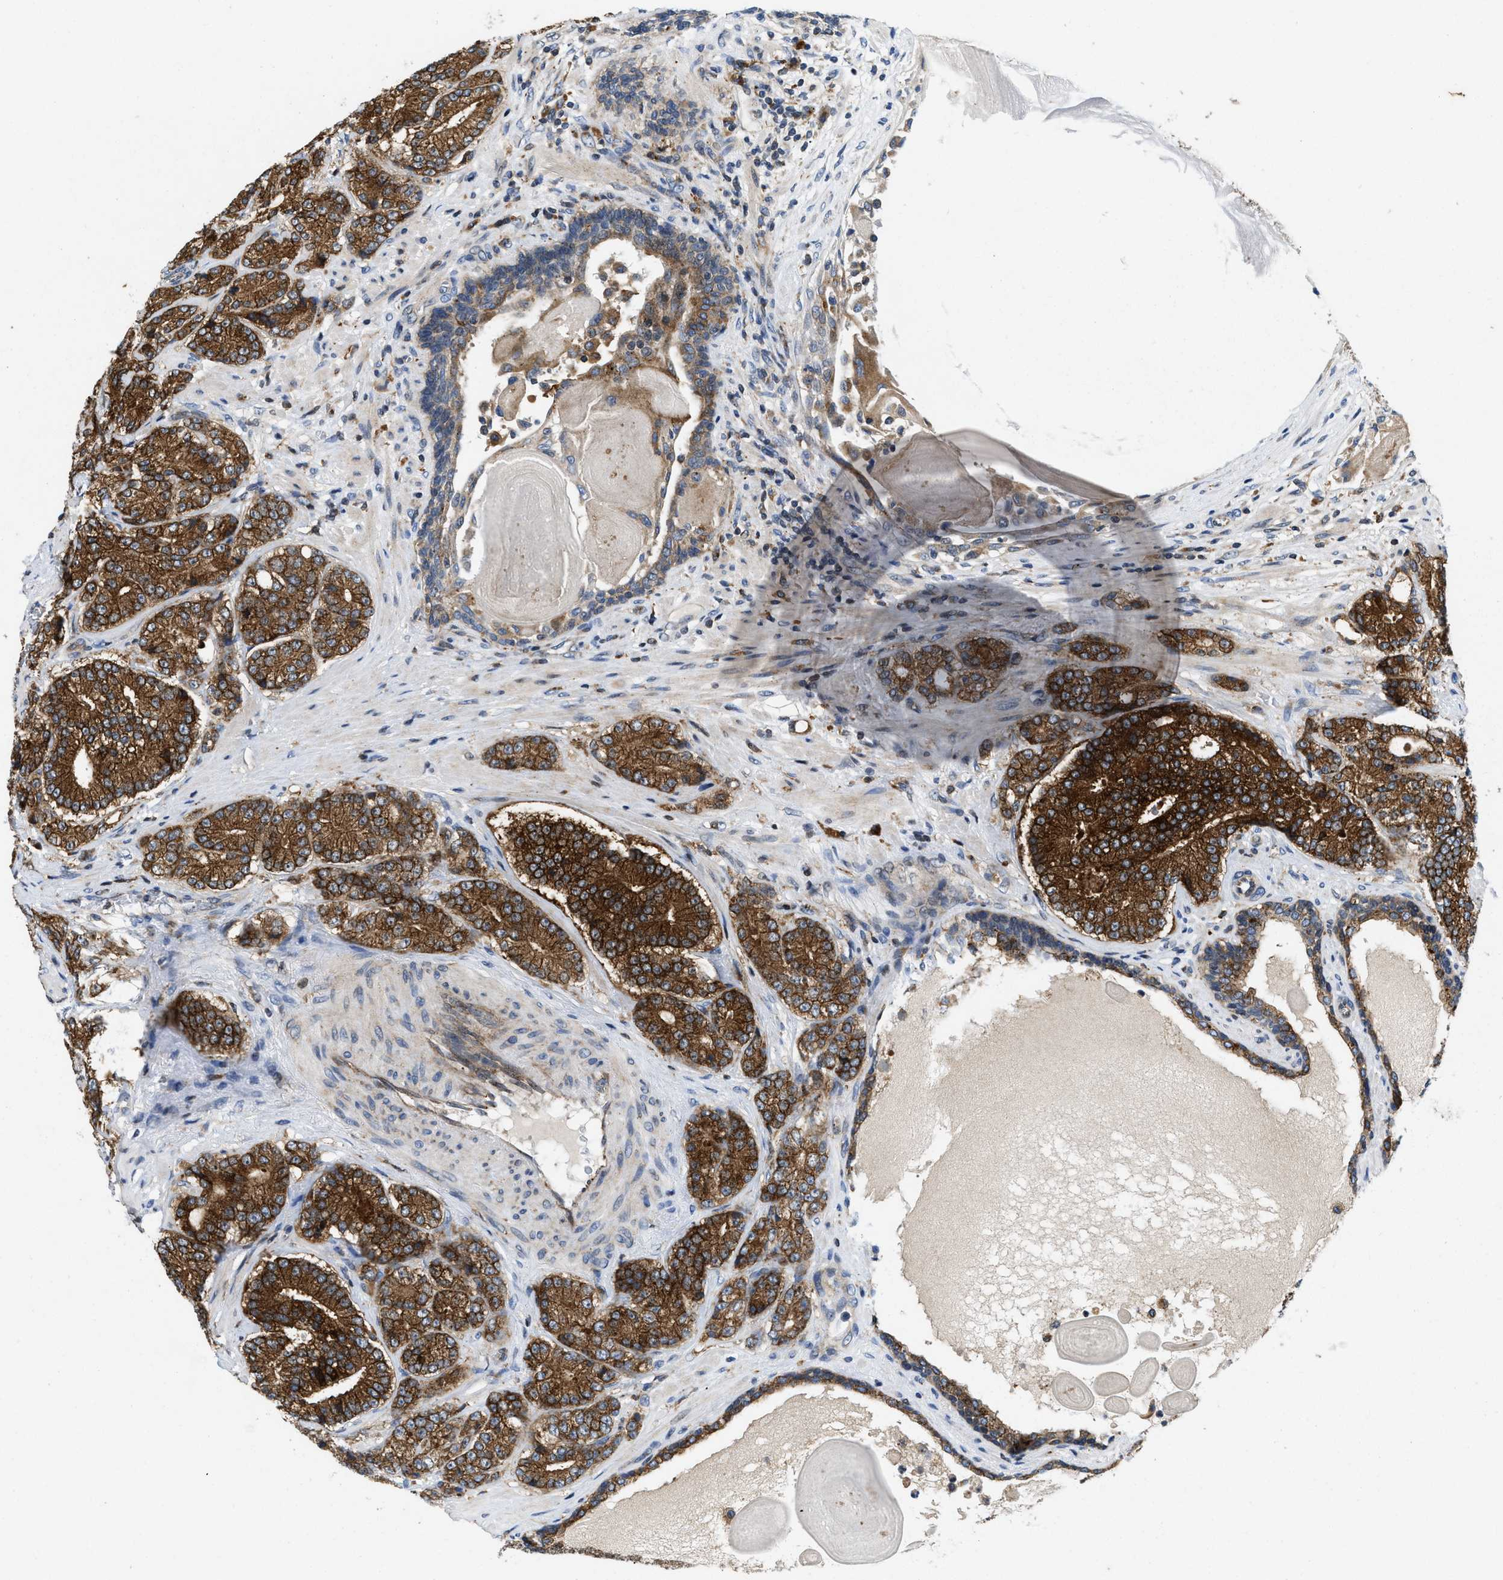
{"staining": {"intensity": "strong", "quantity": ">75%", "location": "cytoplasmic/membranous"}, "tissue": "prostate cancer", "cell_type": "Tumor cells", "image_type": "cancer", "snomed": [{"axis": "morphology", "description": "Adenocarcinoma, High grade"}, {"axis": "topography", "description": "Prostate"}], "caption": "A photomicrograph of prostate high-grade adenocarcinoma stained for a protein exhibits strong cytoplasmic/membranous brown staining in tumor cells. (Brightfield microscopy of DAB IHC at high magnification).", "gene": "ENPP4", "patient": {"sex": "male", "age": 61}}